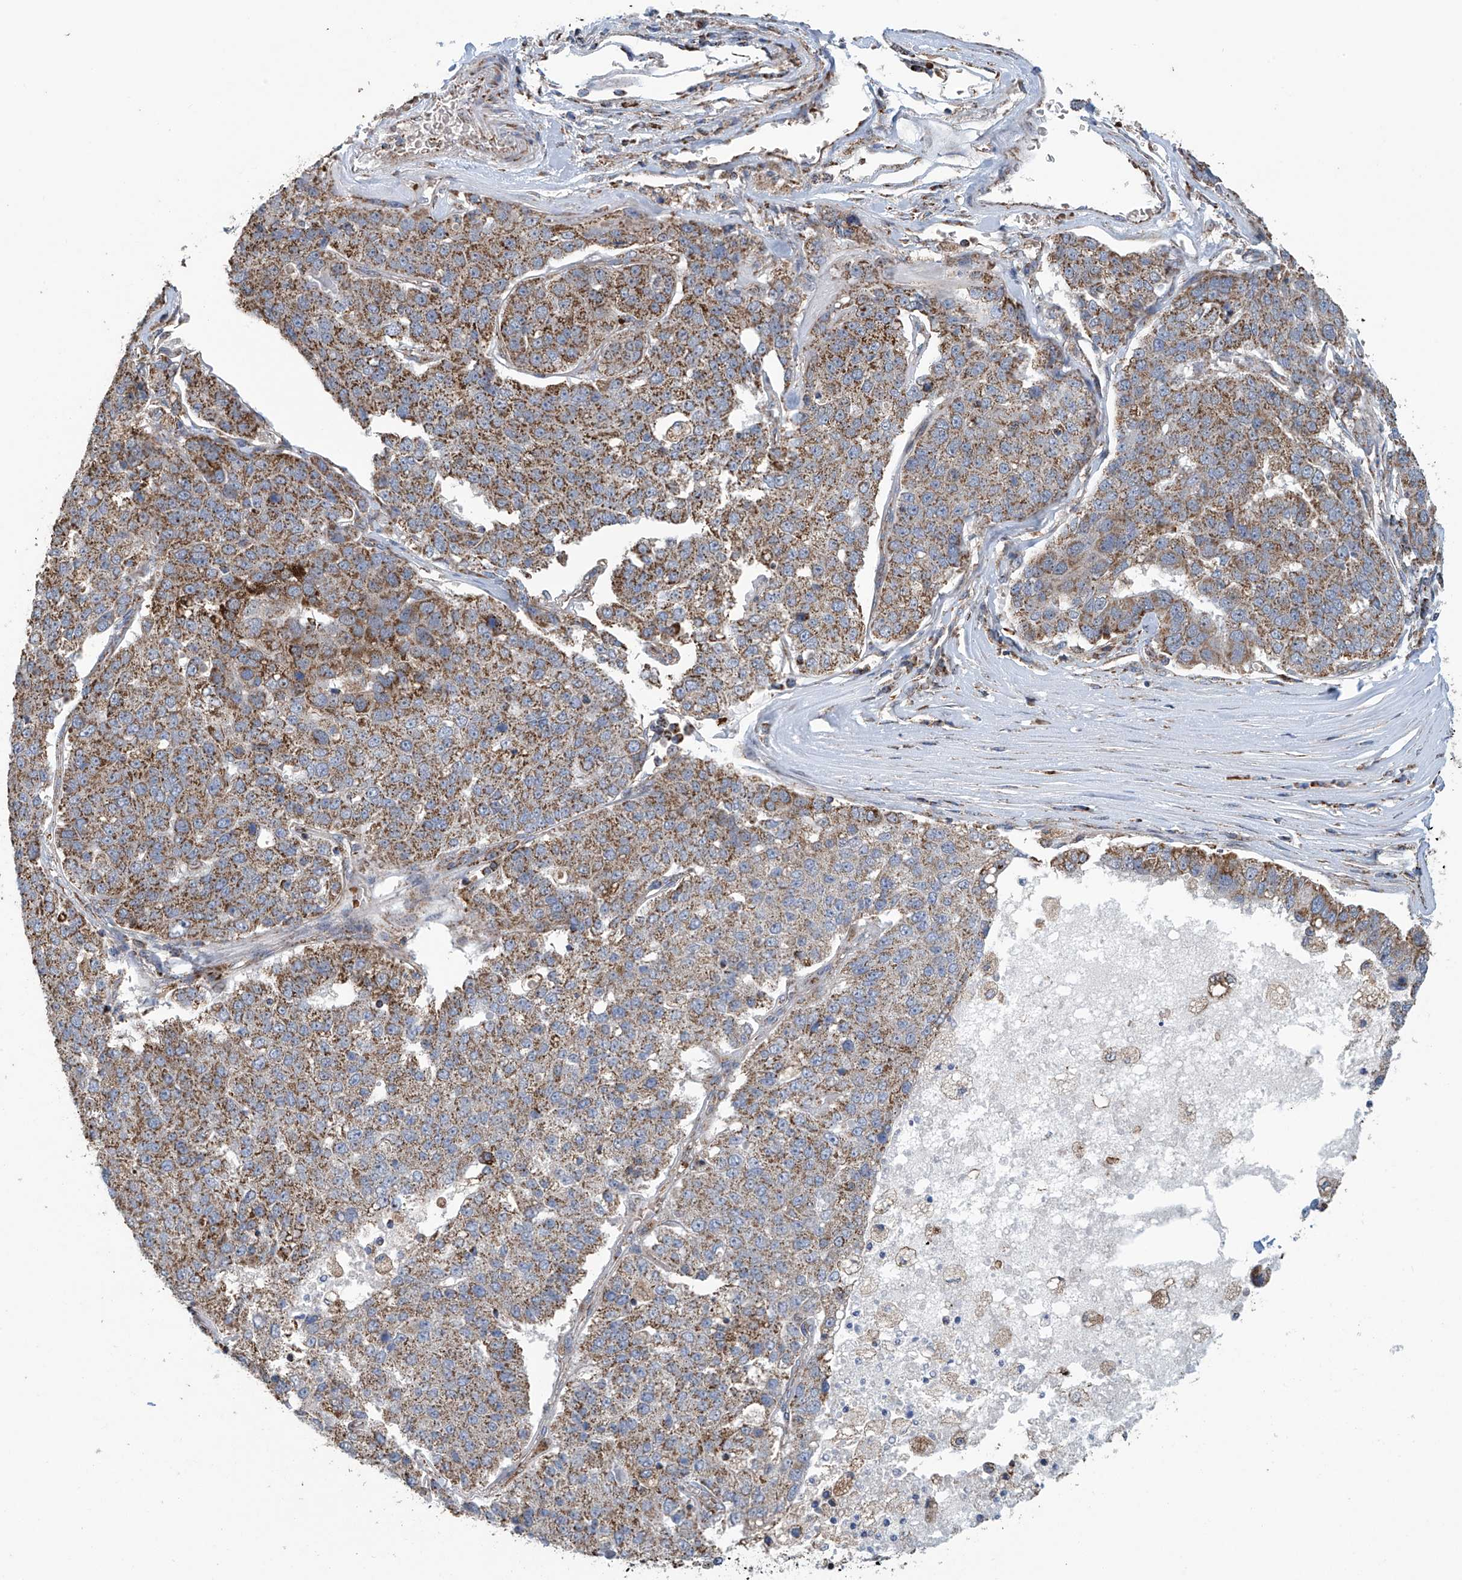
{"staining": {"intensity": "moderate", "quantity": ">75%", "location": "cytoplasmic/membranous"}, "tissue": "pancreatic cancer", "cell_type": "Tumor cells", "image_type": "cancer", "snomed": [{"axis": "morphology", "description": "Adenocarcinoma, NOS"}, {"axis": "topography", "description": "Pancreas"}], "caption": "Protein expression analysis of pancreatic cancer demonstrates moderate cytoplasmic/membranous positivity in about >75% of tumor cells.", "gene": "COMMD1", "patient": {"sex": "female", "age": 61}}